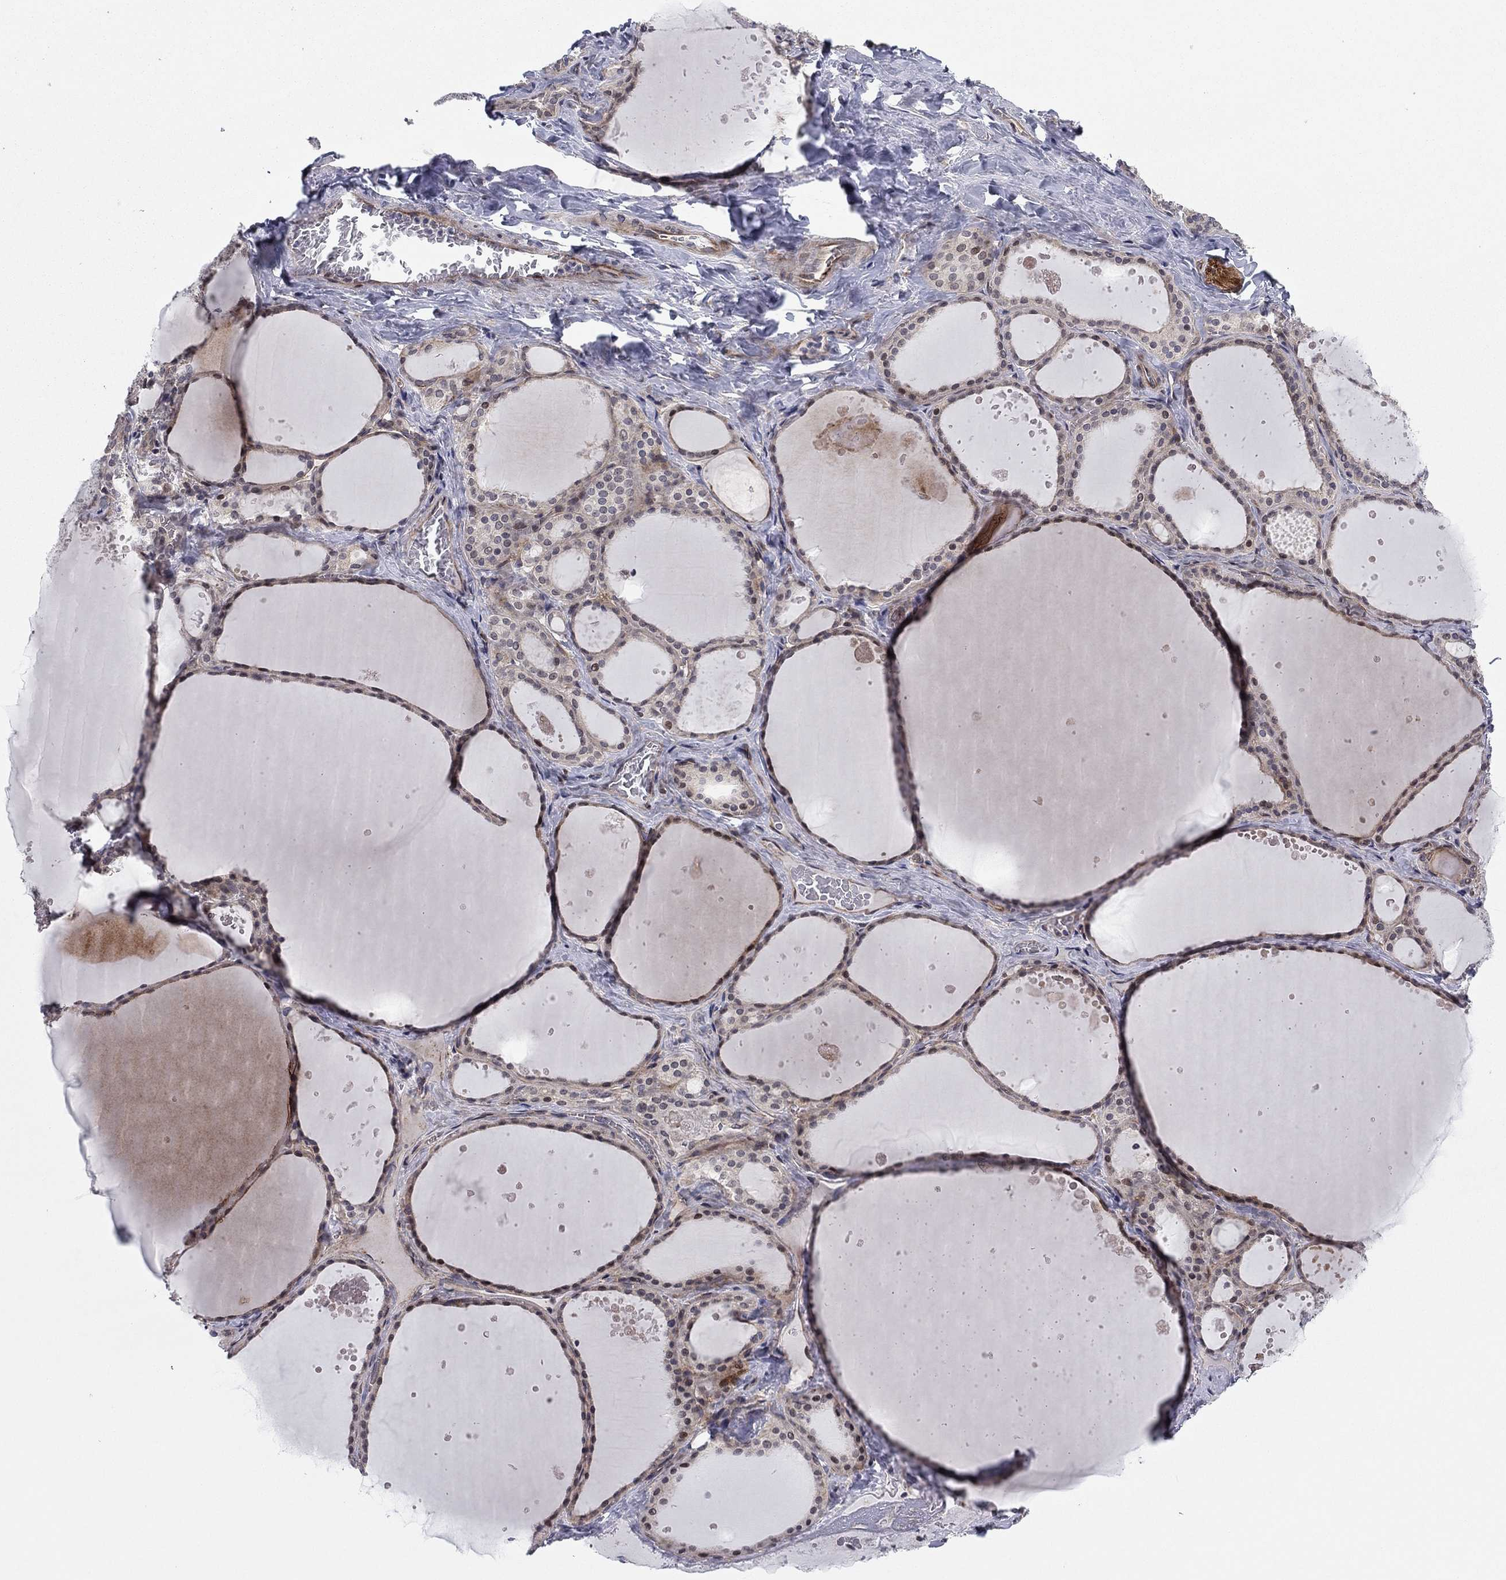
{"staining": {"intensity": "moderate", "quantity": "25%-75%", "location": "cytoplasmic/membranous,nuclear"}, "tissue": "thyroid gland", "cell_type": "Glandular cells", "image_type": "normal", "snomed": [{"axis": "morphology", "description": "Normal tissue, NOS"}, {"axis": "topography", "description": "Thyroid gland"}], "caption": "Protein expression analysis of normal human thyroid gland reveals moderate cytoplasmic/membranous,nuclear expression in approximately 25%-75% of glandular cells. (DAB (3,3'-diaminobenzidine) = brown stain, brightfield microscopy at high magnification).", "gene": "BCL11A", "patient": {"sex": "male", "age": 63}}